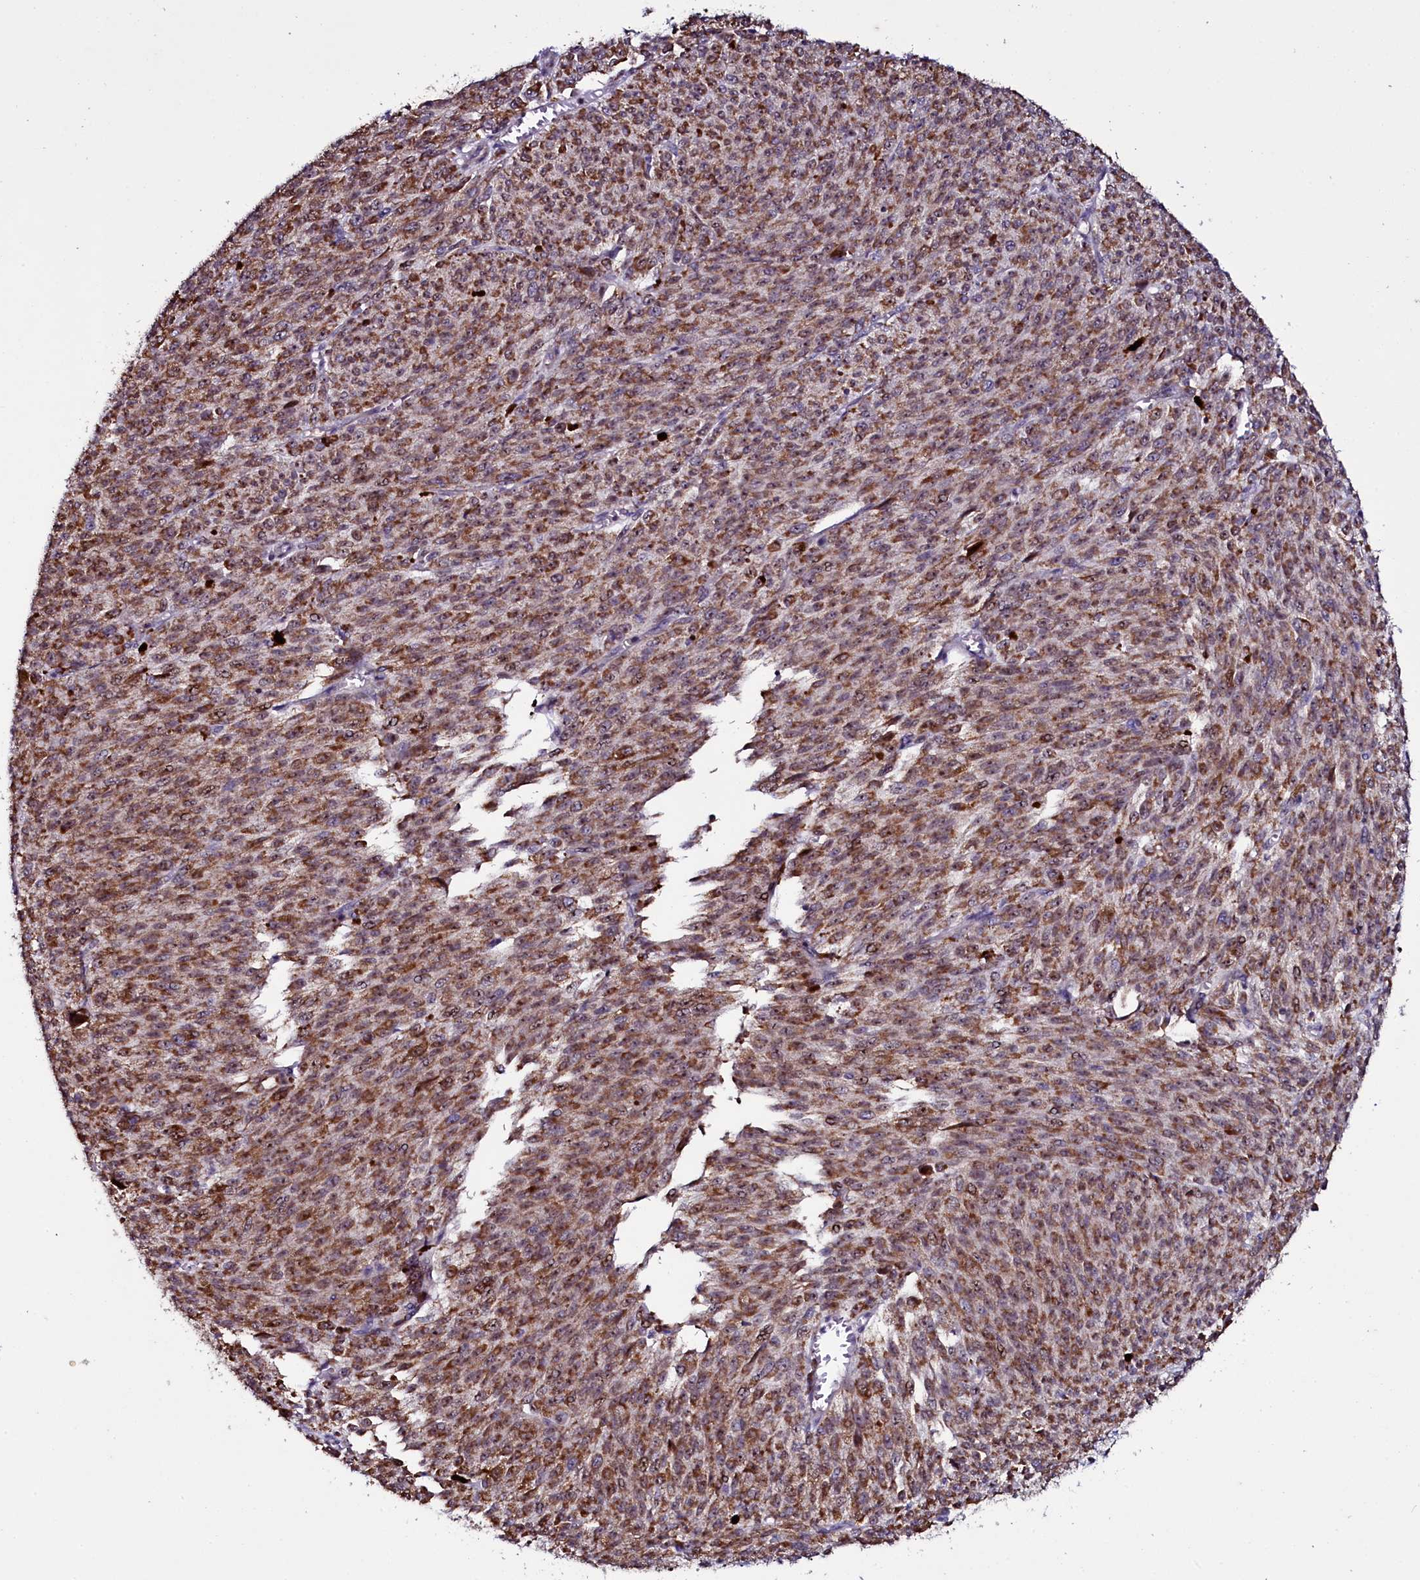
{"staining": {"intensity": "moderate", "quantity": ">75%", "location": "cytoplasmic/membranous,nuclear"}, "tissue": "melanoma", "cell_type": "Tumor cells", "image_type": "cancer", "snomed": [{"axis": "morphology", "description": "Malignant melanoma, NOS"}, {"axis": "topography", "description": "Skin"}], "caption": "Protein staining displays moderate cytoplasmic/membranous and nuclear expression in approximately >75% of tumor cells in melanoma.", "gene": "NAA80", "patient": {"sex": "female", "age": 52}}